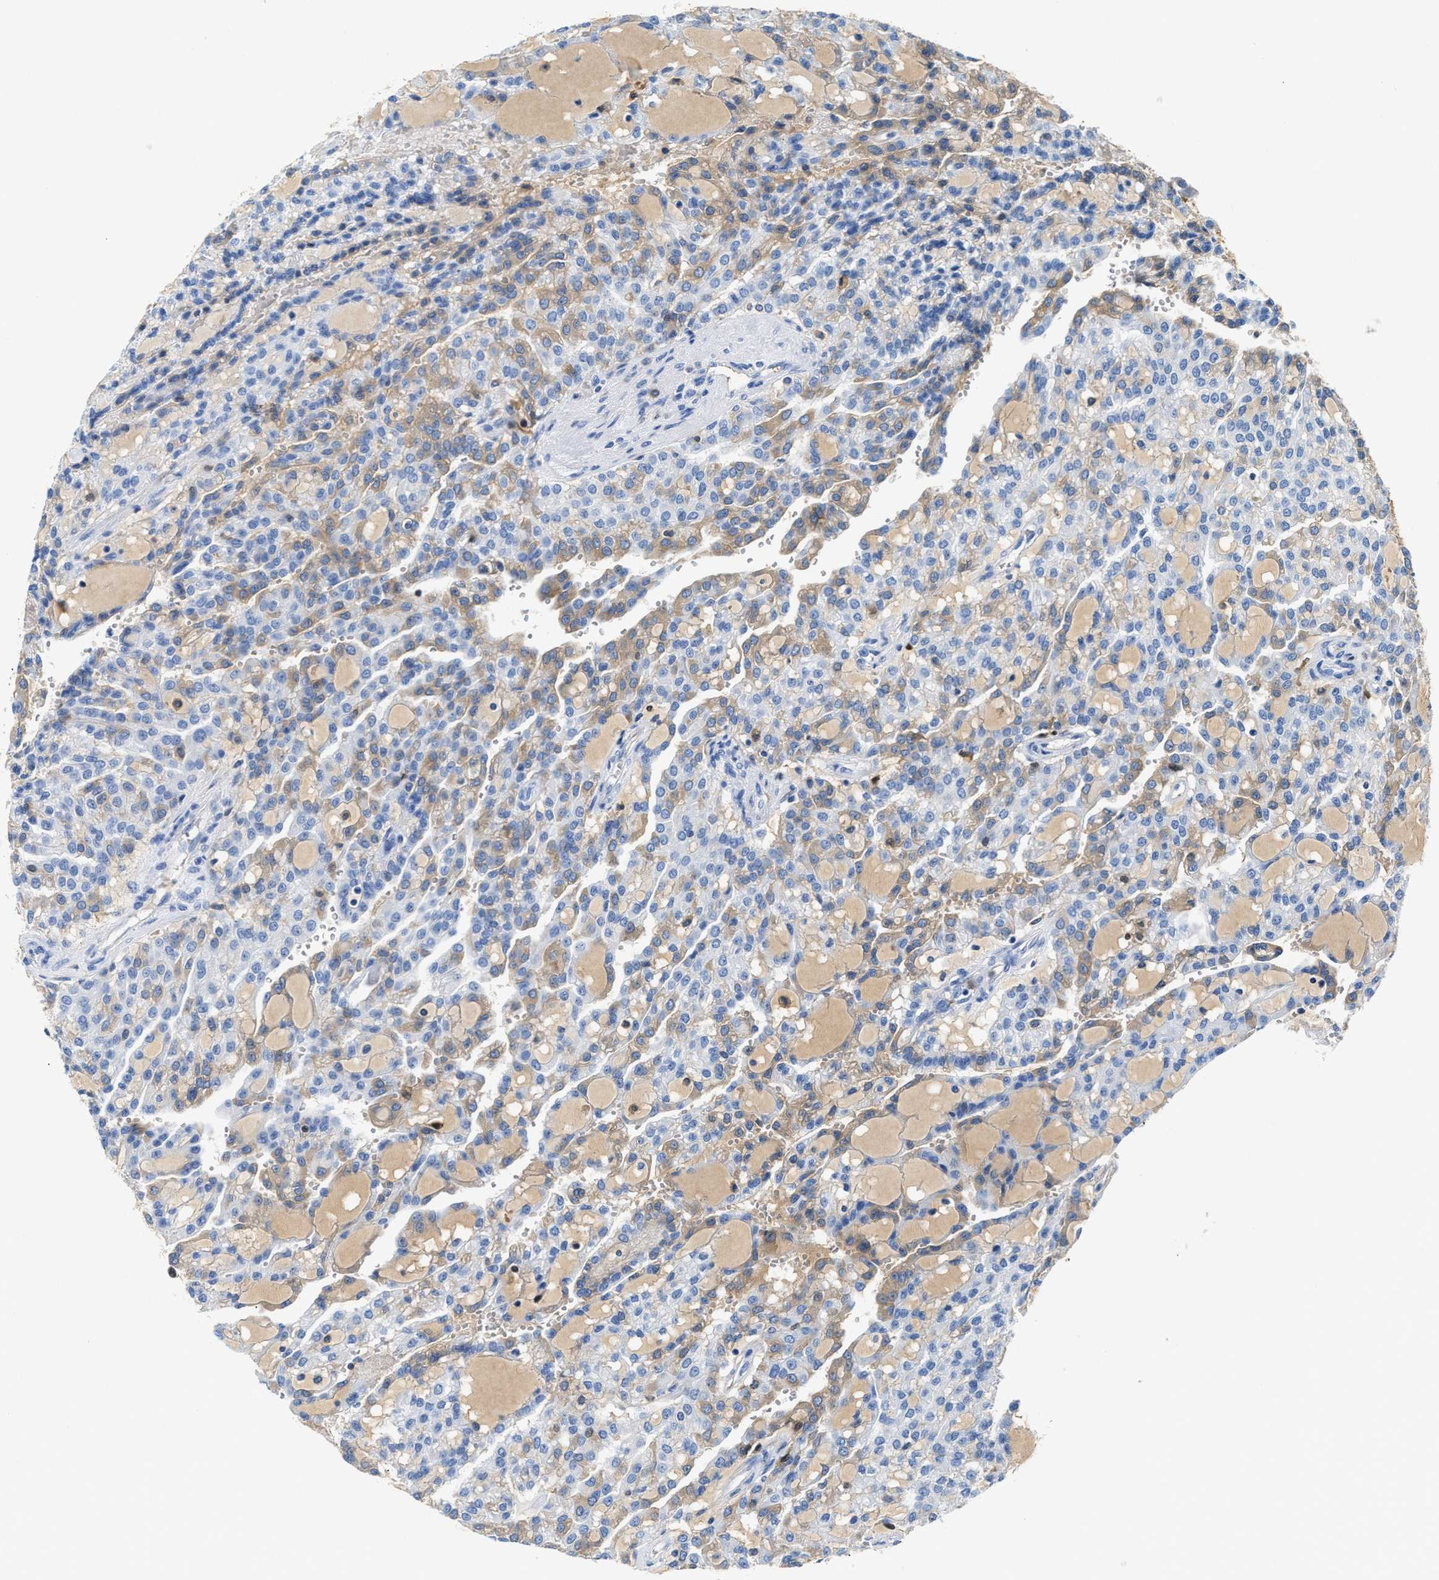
{"staining": {"intensity": "weak", "quantity": "25%-75%", "location": "cytoplasmic/membranous"}, "tissue": "renal cancer", "cell_type": "Tumor cells", "image_type": "cancer", "snomed": [{"axis": "morphology", "description": "Adenocarcinoma, NOS"}, {"axis": "topography", "description": "Kidney"}], "caption": "IHC (DAB) staining of human renal cancer displays weak cytoplasmic/membranous protein staining in approximately 25%-75% of tumor cells.", "gene": "GC", "patient": {"sex": "male", "age": 63}}